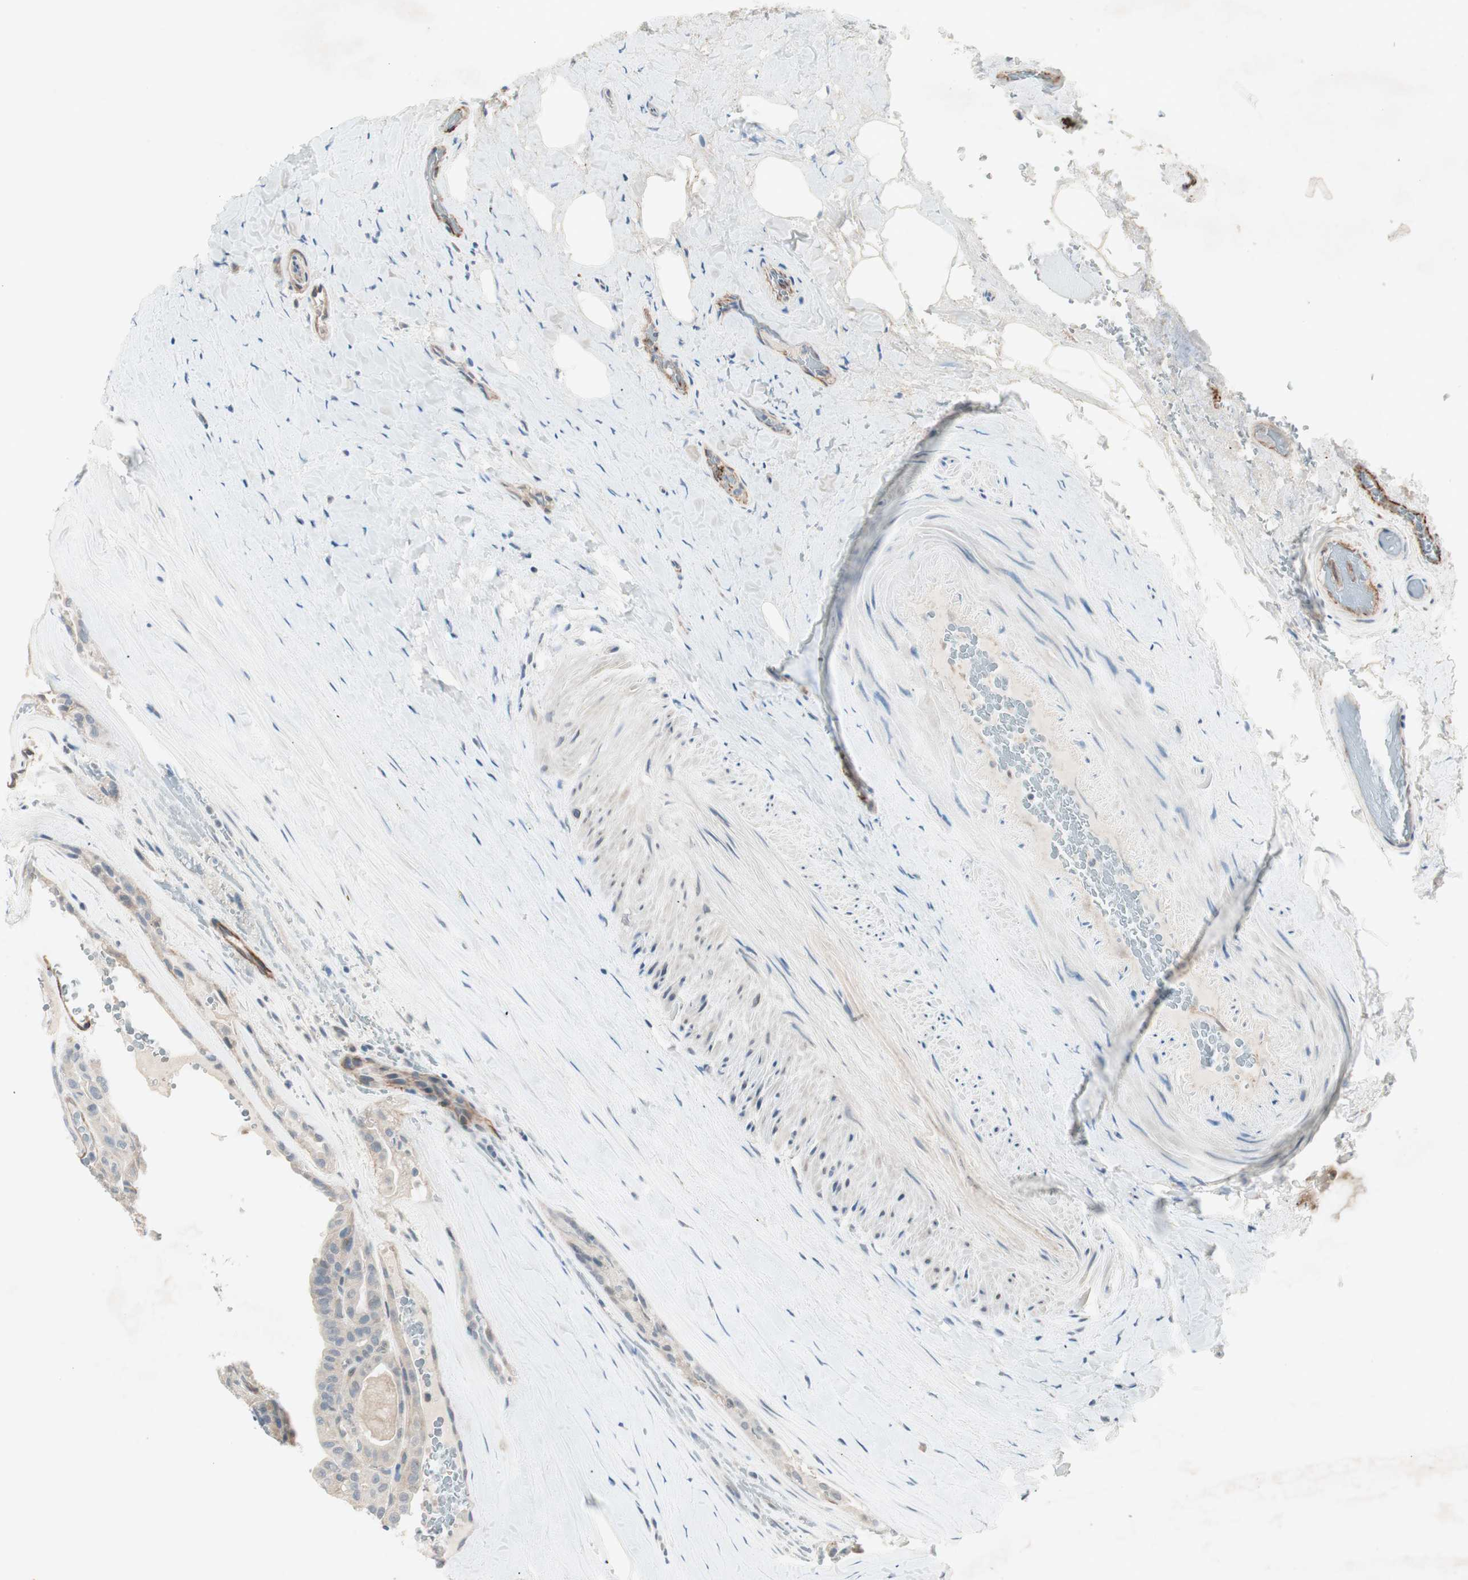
{"staining": {"intensity": "weak", "quantity": ">75%", "location": "cytoplasmic/membranous"}, "tissue": "thyroid cancer", "cell_type": "Tumor cells", "image_type": "cancer", "snomed": [{"axis": "morphology", "description": "Papillary adenocarcinoma, NOS"}, {"axis": "topography", "description": "Thyroid gland"}], "caption": "Protein expression analysis of human papillary adenocarcinoma (thyroid) reveals weak cytoplasmic/membranous expression in about >75% of tumor cells.", "gene": "ITGB4", "patient": {"sex": "male", "age": 77}}